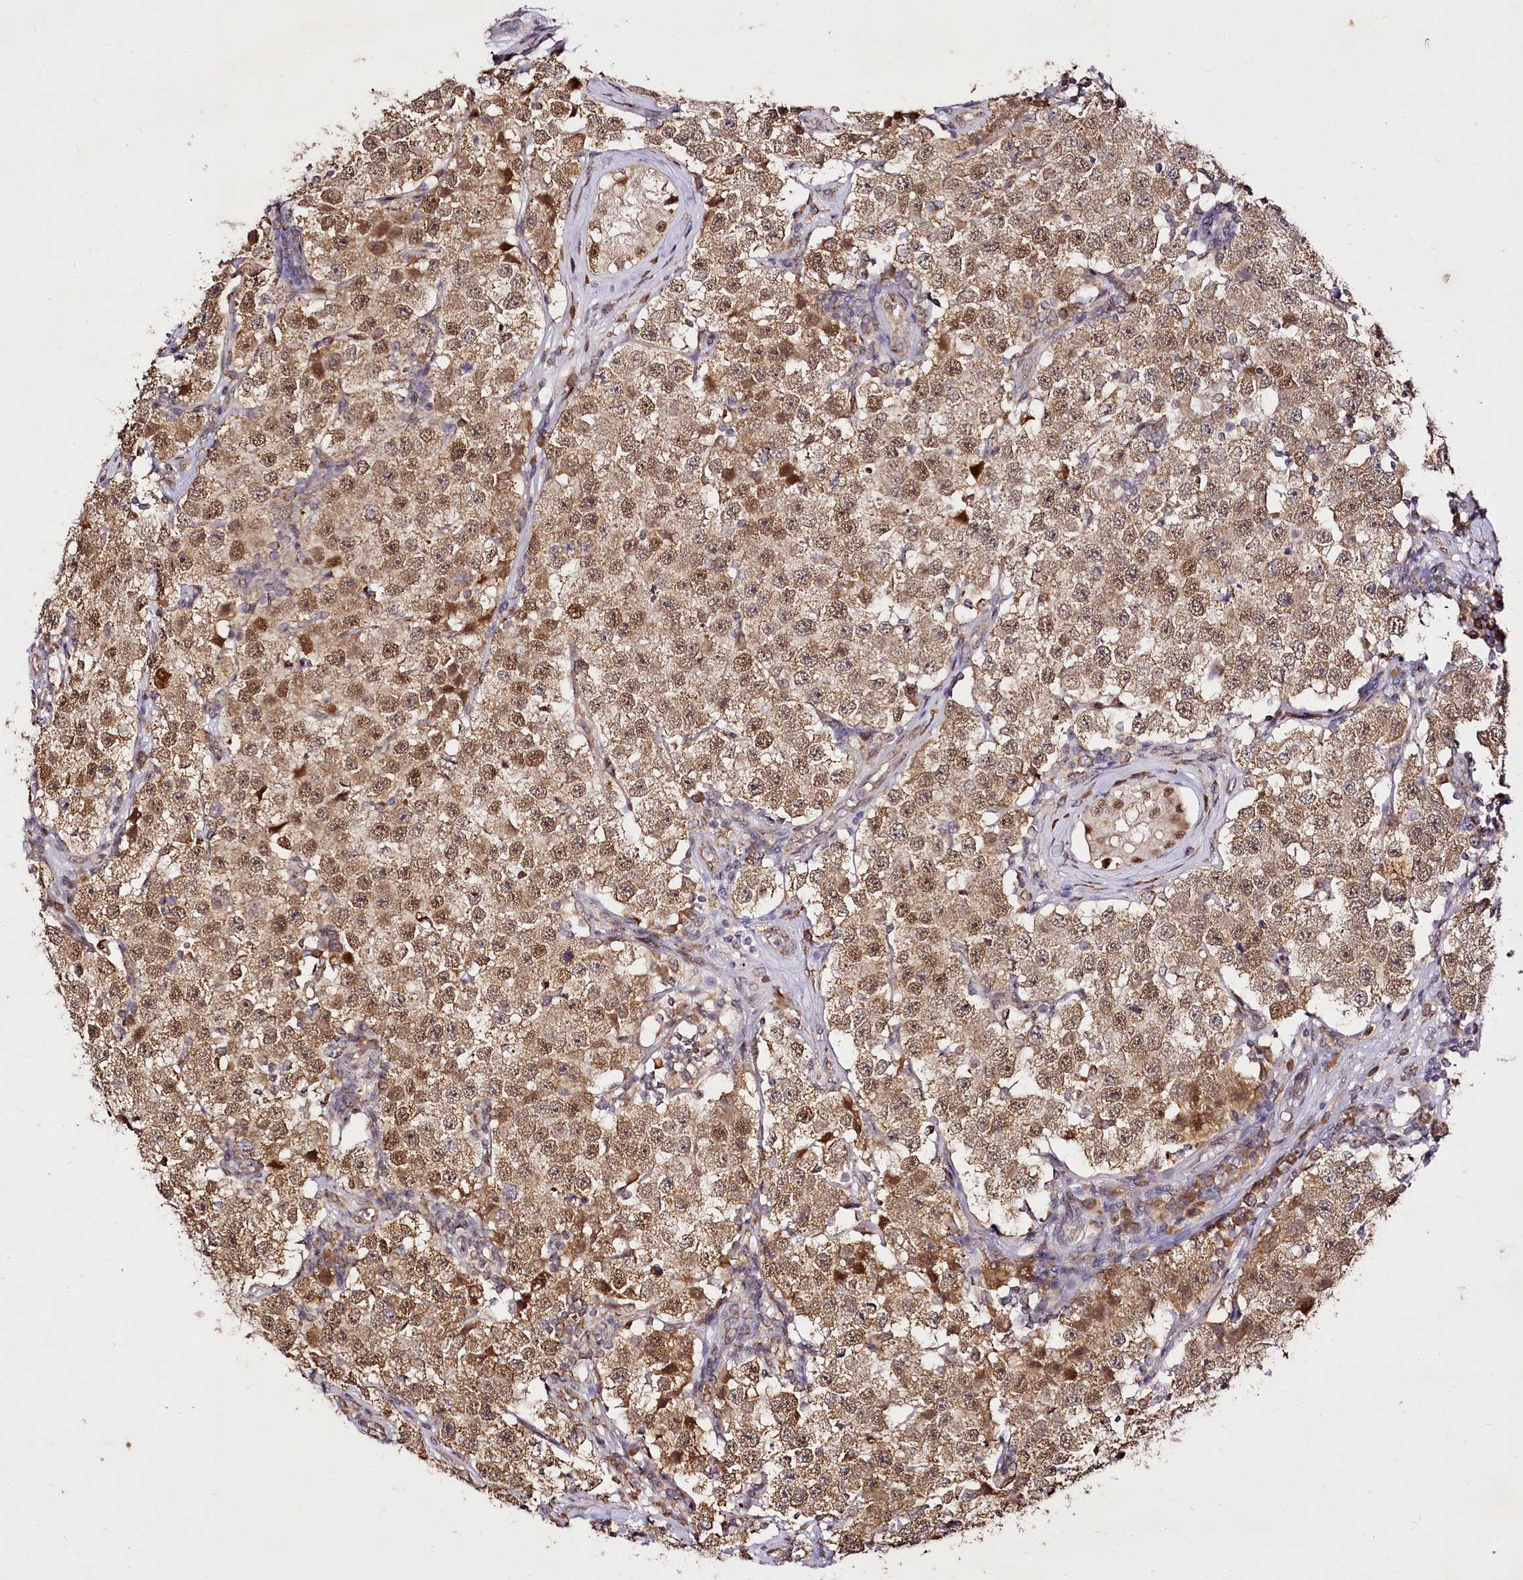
{"staining": {"intensity": "moderate", "quantity": ">75%", "location": "cytoplasmic/membranous,nuclear"}, "tissue": "testis cancer", "cell_type": "Tumor cells", "image_type": "cancer", "snomed": [{"axis": "morphology", "description": "Seminoma, NOS"}, {"axis": "topography", "description": "Testis"}], "caption": "Seminoma (testis) stained with IHC reveals moderate cytoplasmic/membranous and nuclear expression in approximately >75% of tumor cells.", "gene": "EDIL3", "patient": {"sex": "male", "age": 34}}